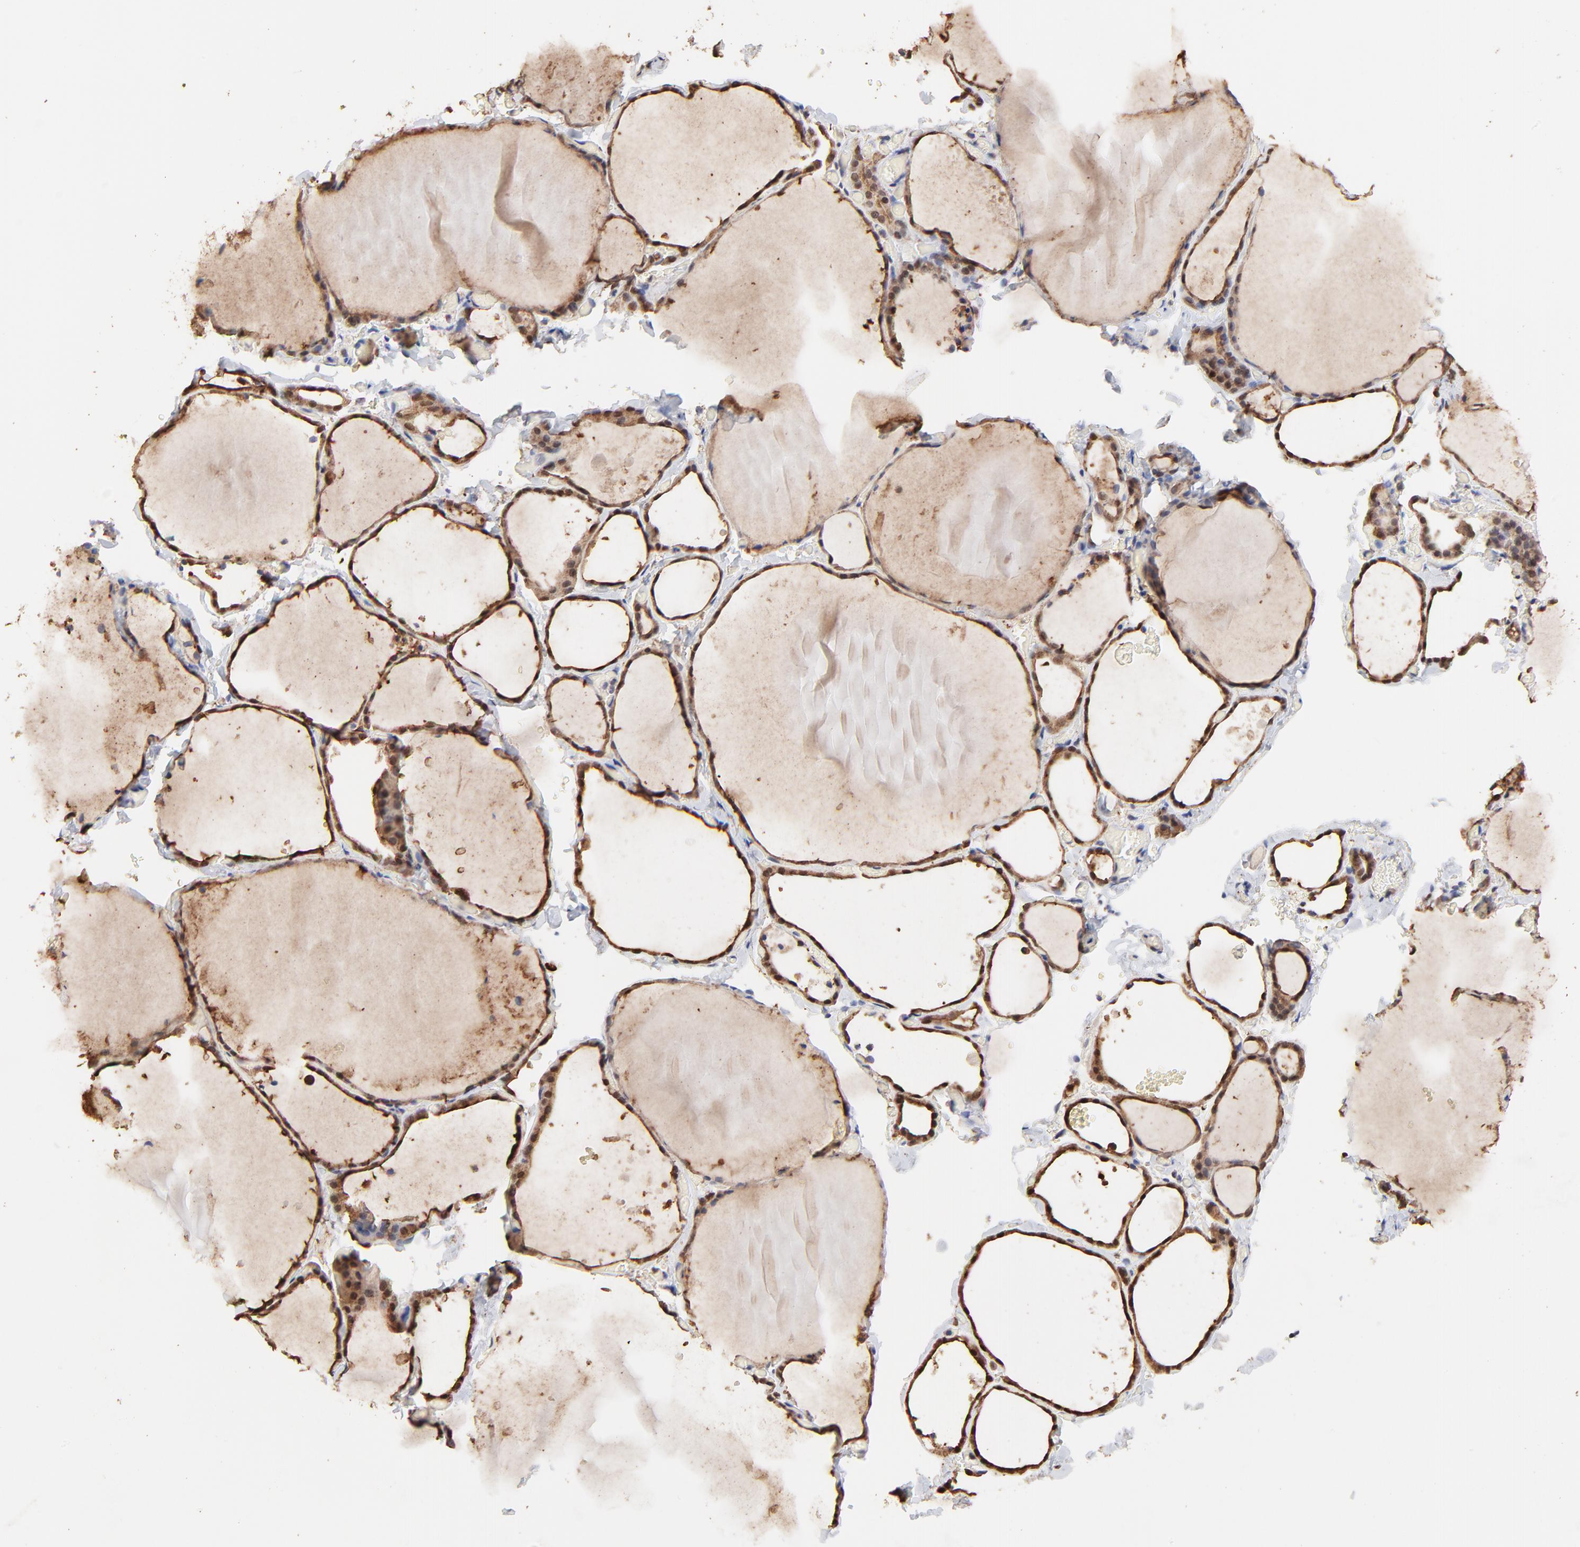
{"staining": {"intensity": "moderate", "quantity": ">75%", "location": "cytoplasmic/membranous,nuclear"}, "tissue": "thyroid gland", "cell_type": "Glandular cells", "image_type": "normal", "snomed": [{"axis": "morphology", "description": "Normal tissue, NOS"}, {"axis": "topography", "description": "Thyroid gland"}], "caption": "IHC (DAB (3,3'-diaminobenzidine)) staining of normal thyroid gland shows moderate cytoplasmic/membranous,nuclear protein staining in about >75% of glandular cells.", "gene": "BIRC5", "patient": {"sex": "female", "age": 22}}